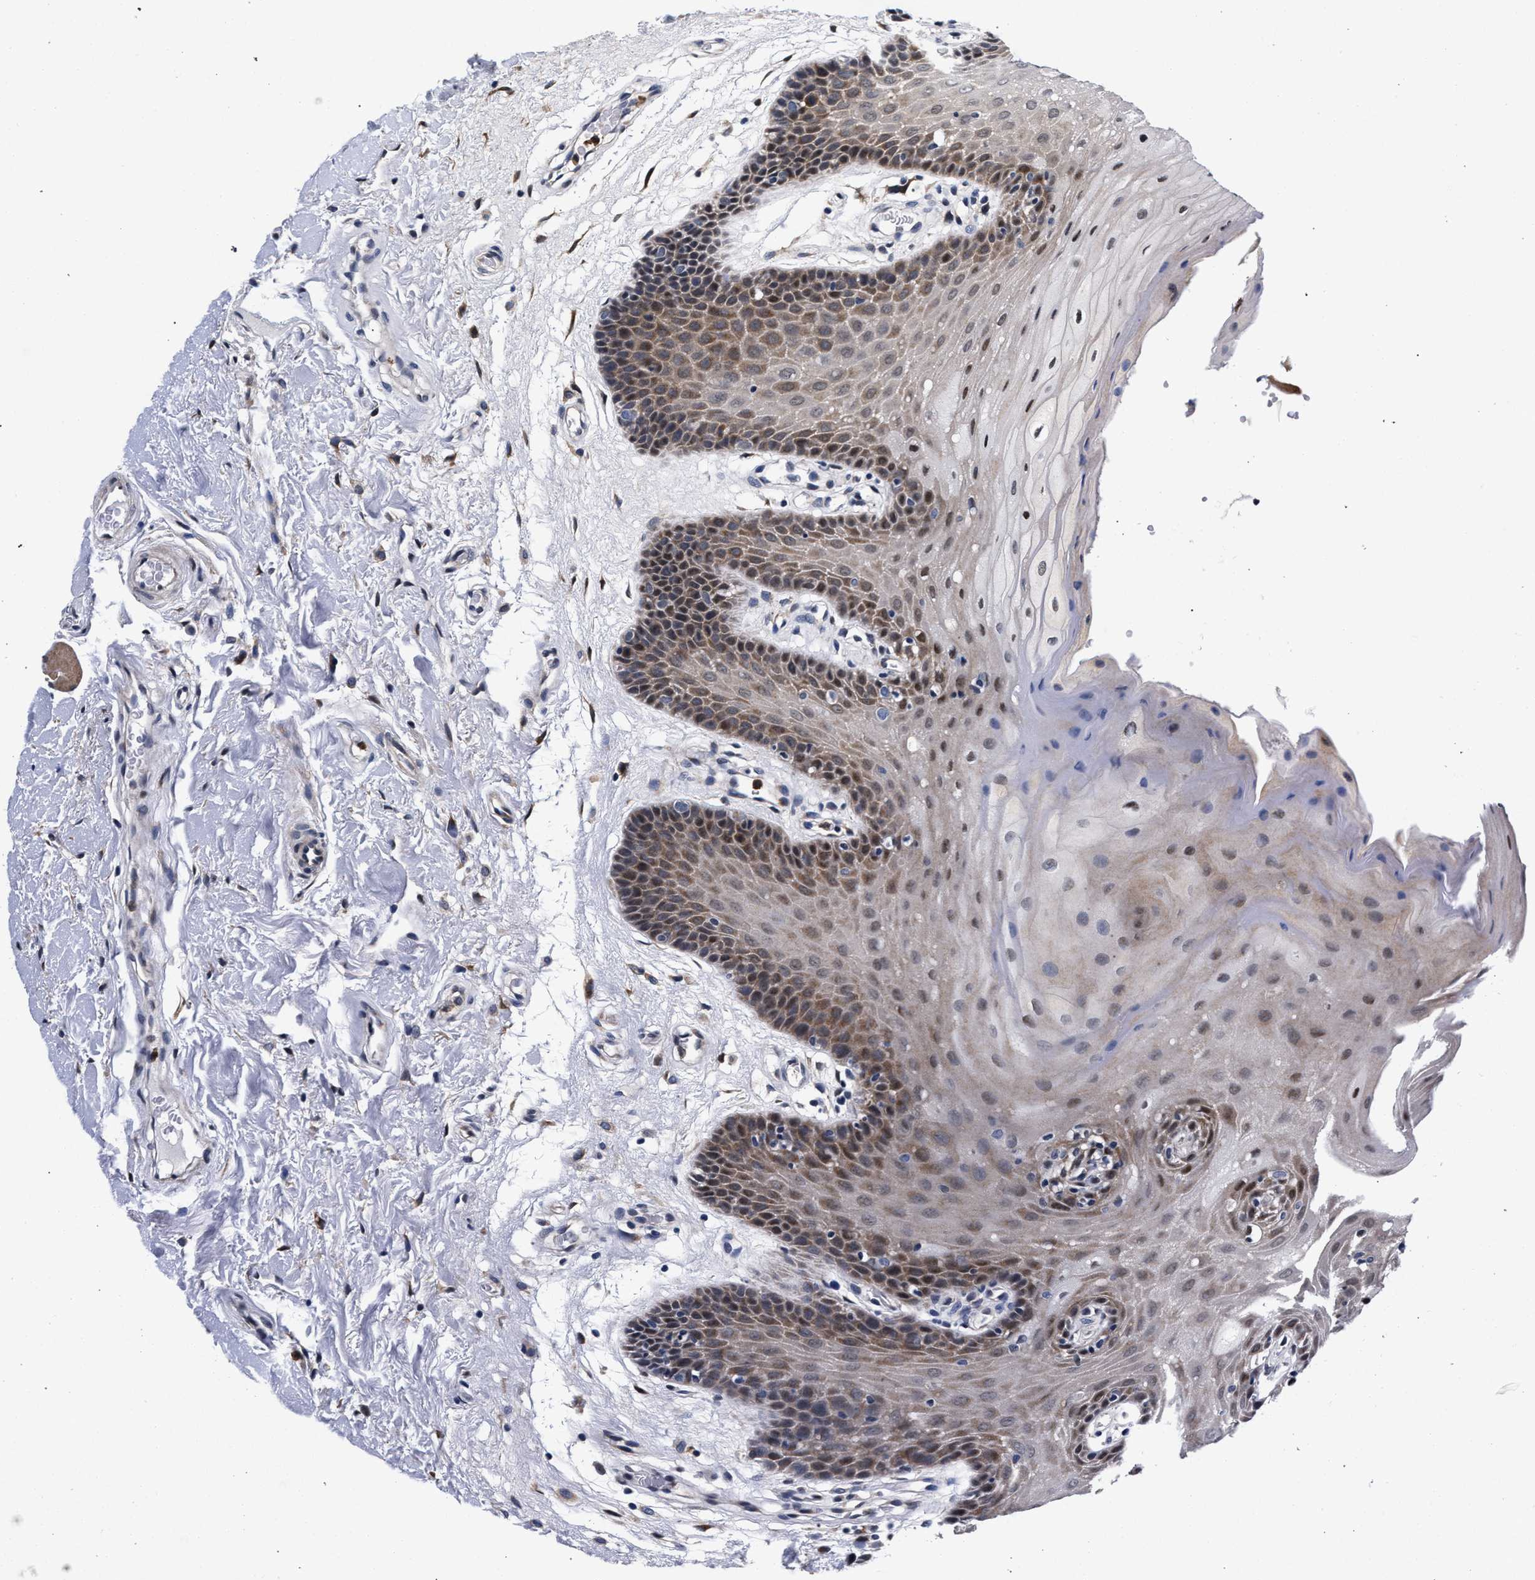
{"staining": {"intensity": "moderate", "quantity": "25%-75%", "location": "cytoplasmic/membranous"}, "tissue": "oral mucosa", "cell_type": "Squamous epithelial cells", "image_type": "normal", "snomed": [{"axis": "morphology", "description": "Normal tissue, NOS"}, {"axis": "morphology", "description": "Squamous cell carcinoma, NOS"}, {"axis": "topography", "description": "Oral tissue"}, {"axis": "topography", "description": "Head-Neck"}], "caption": "Squamous epithelial cells display medium levels of moderate cytoplasmic/membranous positivity in approximately 25%-75% of cells in normal human oral mucosa. The protein is shown in brown color, while the nuclei are stained blue.", "gene": "ZNF462", "patient": {"sex": "male", "age": 71}}